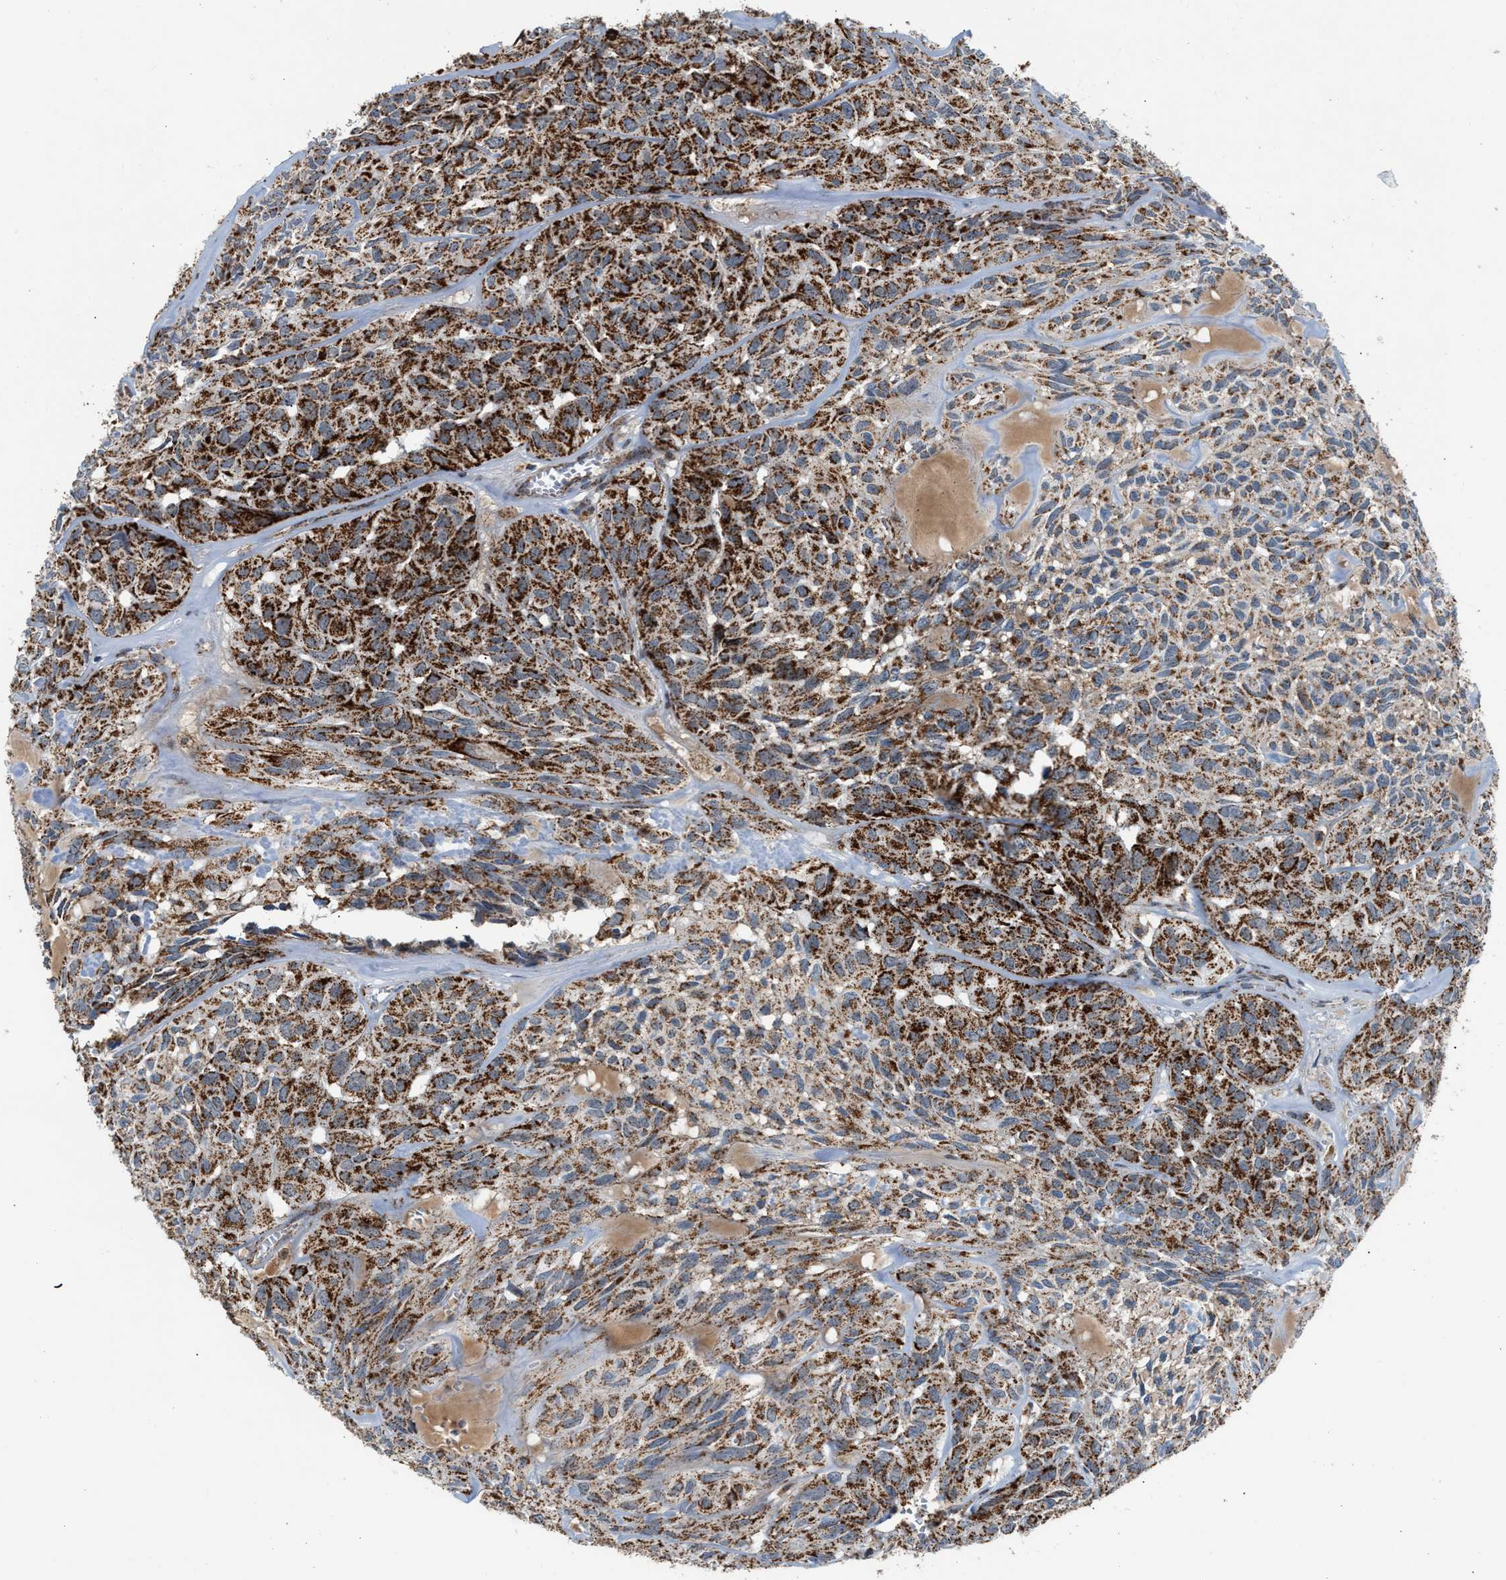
{"staining": {"intensity": "strong", "quantity": ">75%", "location": "cytoplasmic/membranous"}, "tissue": "head and neck cancer", "cell_type": "Tumor cells", "image_type": "cancer", "snomed": [{"axis": "morphology", "description": "Adenocarcinoma, NOS"}, {"axis": "topography", "description": "Salivary gland, NOS"}, {"axis": "topography", "description": "Head-Neck"}], "caption": "Human head and neck cancer stained for a protein (brown) shows strong cytoplasmic/membranous positive staining in about >75% of tumor cells.", "gene": "PMPCA", "patient": {"sex": "female", "age": 76}}